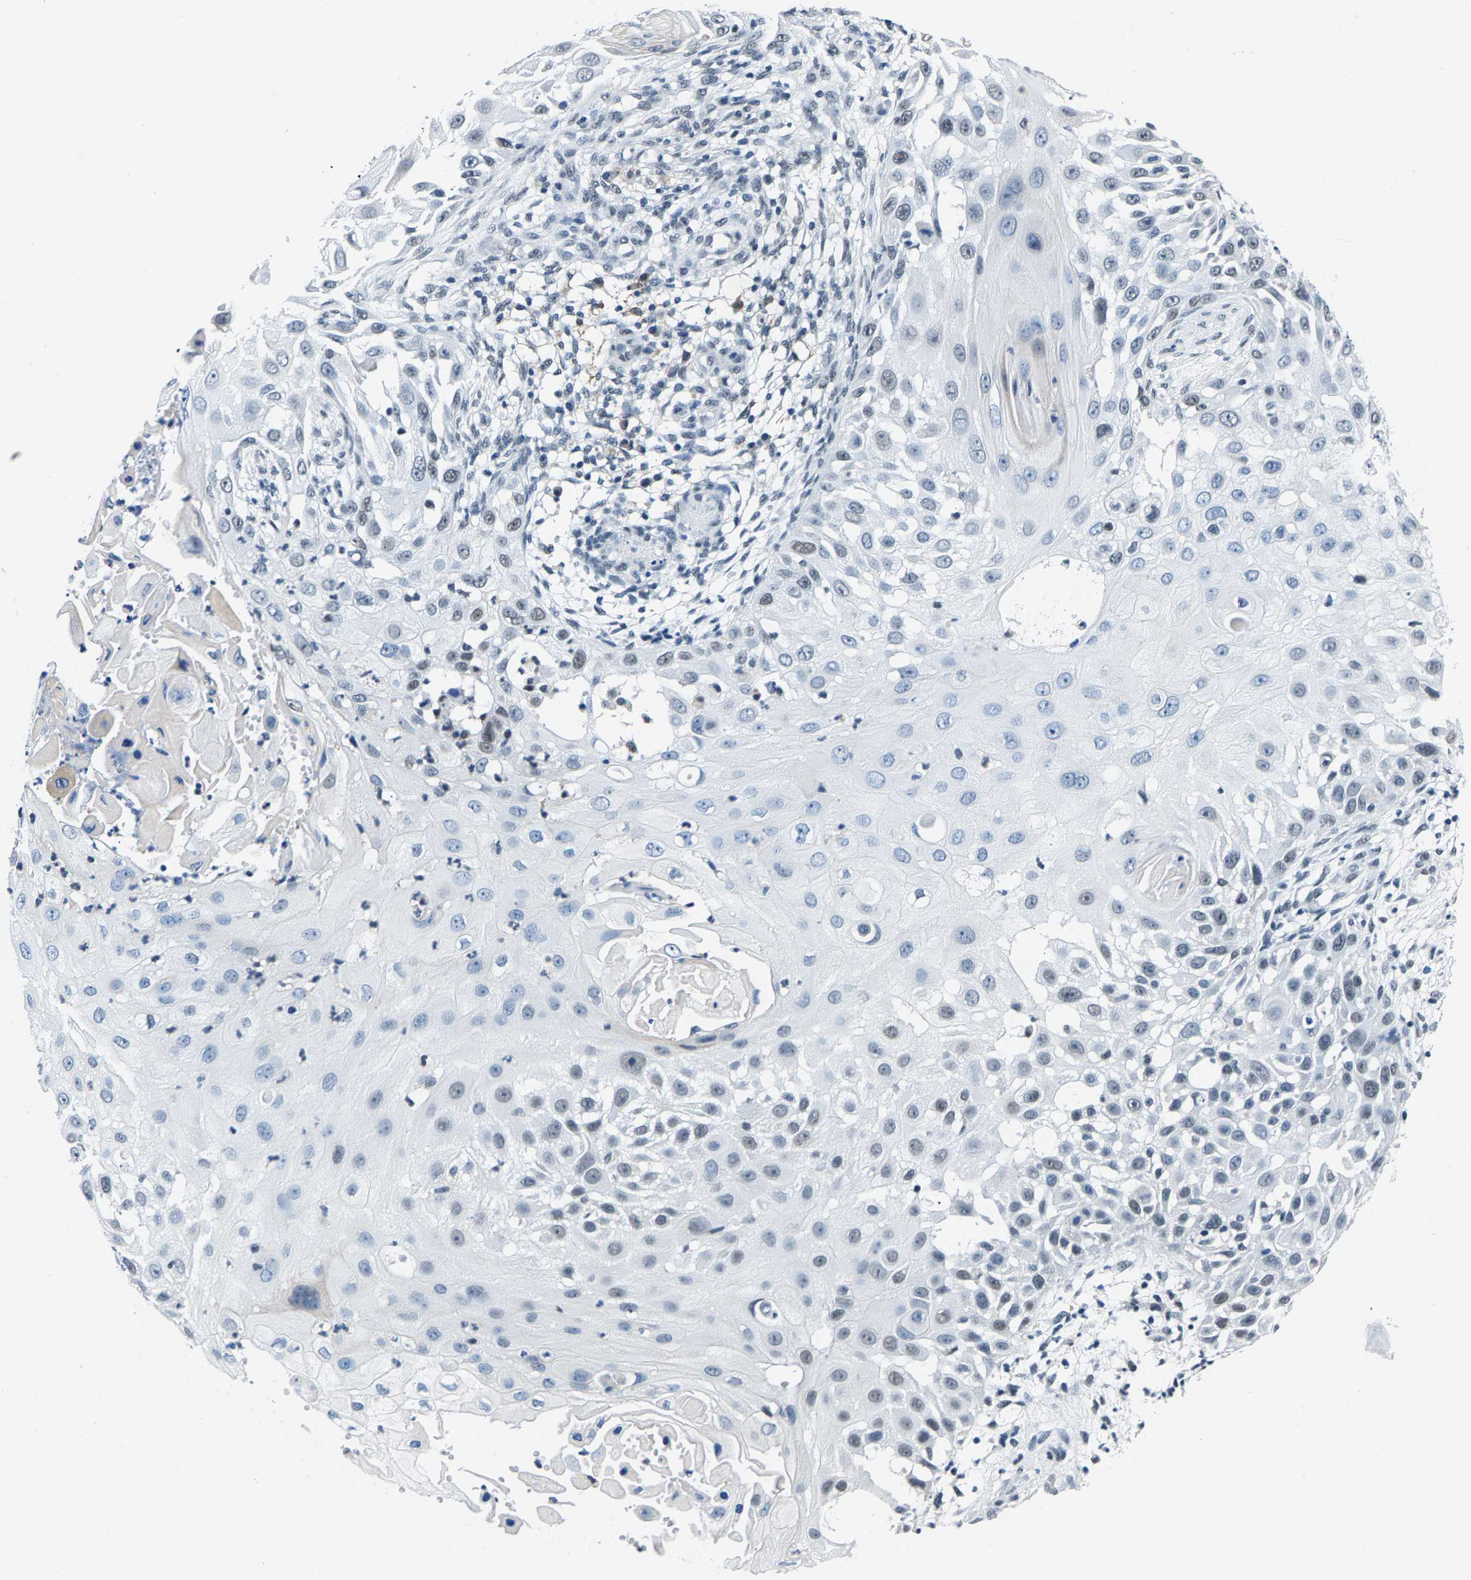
{"staining": {"intensity": "weak", "quantity": "<25%", "location": "nuclear"}, "tissue": "skin cancer", "cell_type": "Tumor cells", "image_type": "cancer", "snomed": [{"axis": "morphology", "description": "Squamous cell carcinoma, NOS"}, {"axis": "topography", "description": "Skin"}], "caption": "A high-resolution image shows IHC staining of squamous cell carcinoma (skin), which exhibits no significant staining in tumor cells.", "gene": "ATF2", "patient": {"sex": "female", "age": 44}}